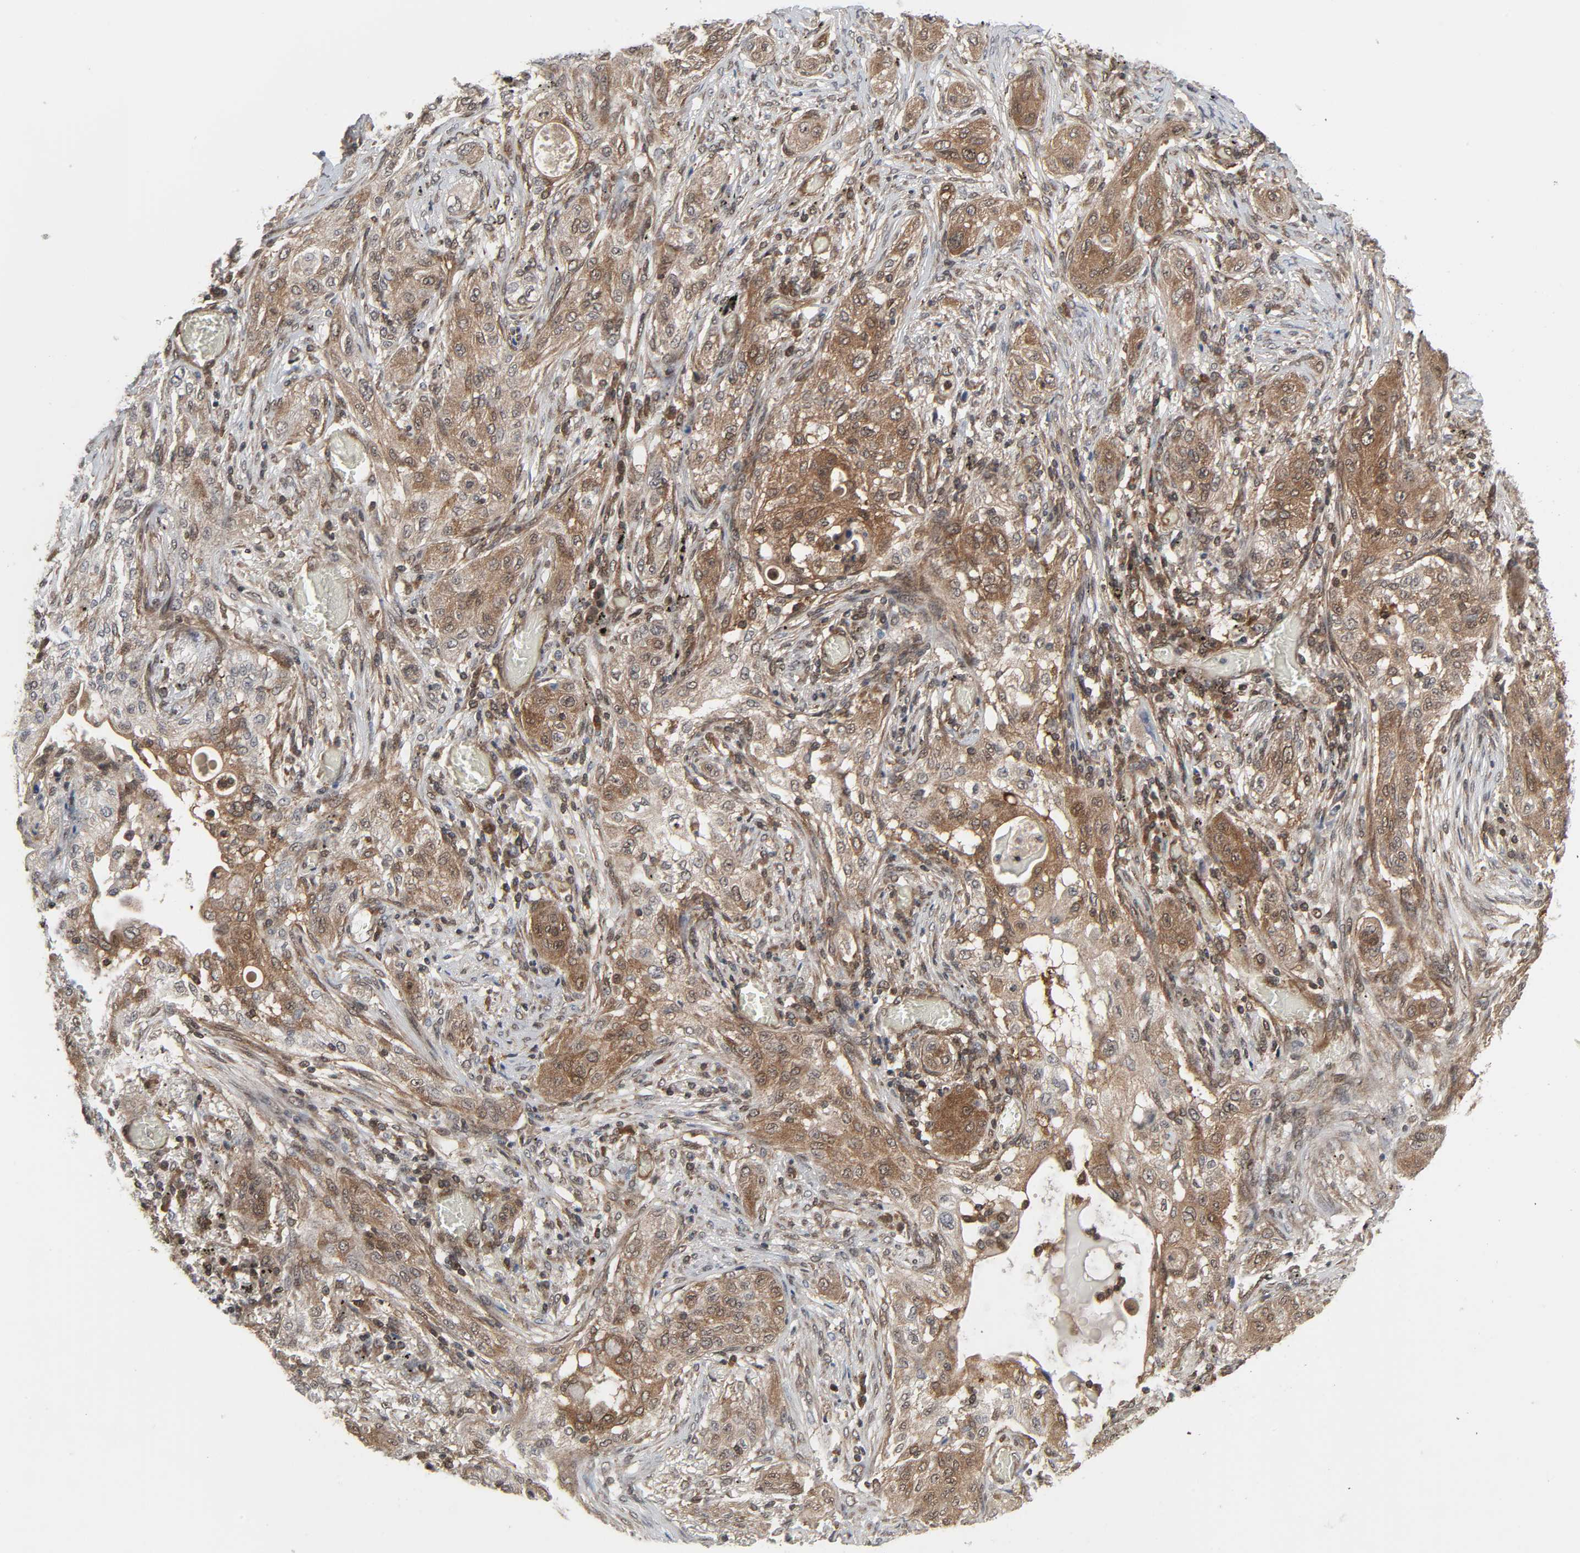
{"staining": {"intensity": "moderate", "quantity": ">75%", "location": "cytoplasmic/membranous"}, "tissue": "lung cancer", "cell_type": "Tumor cells", "image_type": "cancer", "snomed": [{"axis": "morphology", "description": "Squamous cell carcinoma, NOS"}, {"axis": "topography", "description": "Lung"}], "caption": "Immunohistochemistry of human lung cancer (squamous cell carcinoma) reveals medium levels of moderate cytoplasmic/membranous staining in approximately >75% of tumor cells.", "gene": "GSK3A", "patient": {"sex": "female", "age": 47}}